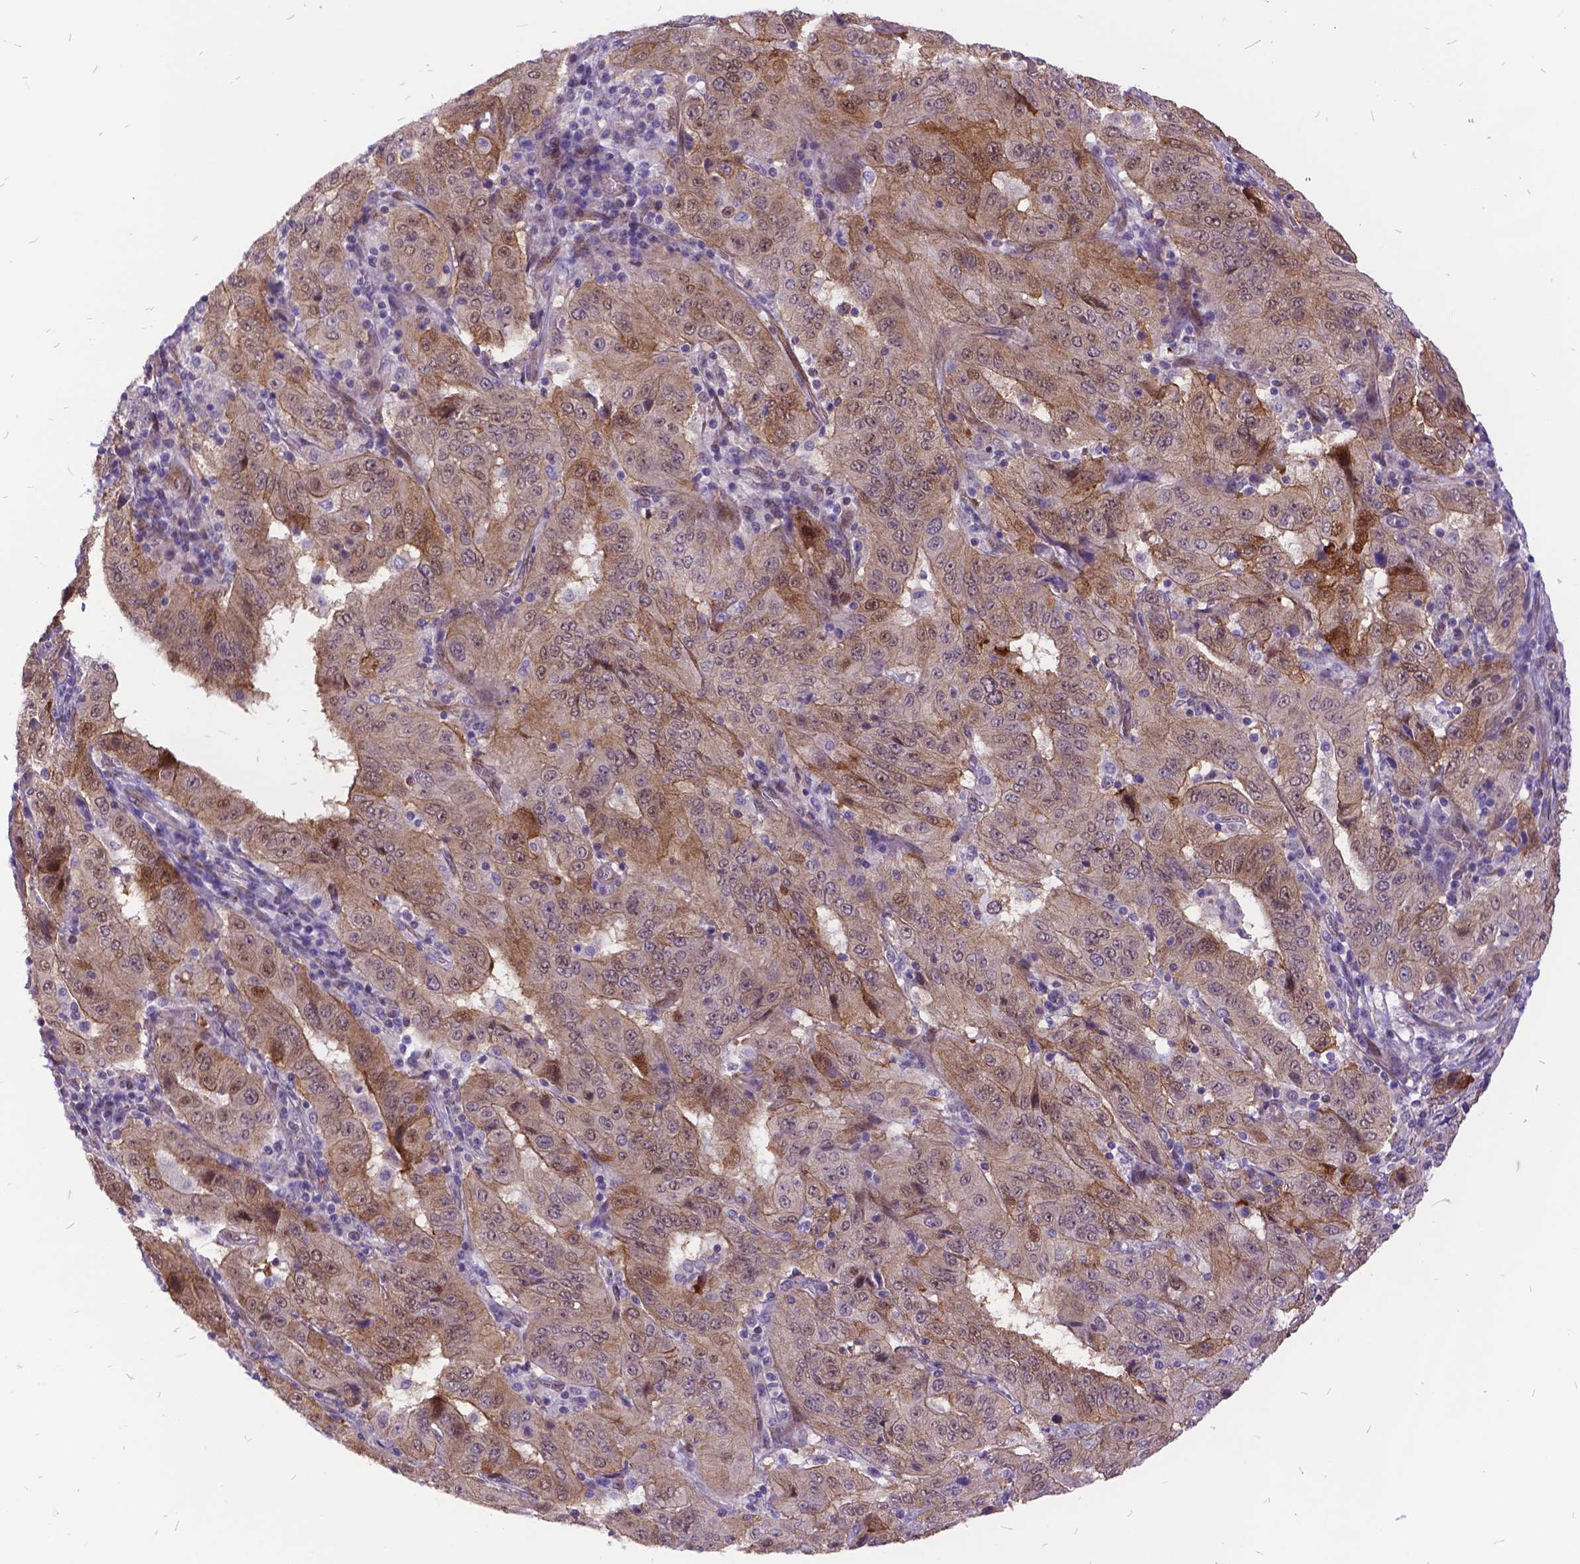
{"staining": {"intensity": "weak", "quantity": ">75%", "location": "cytoplasmic/membranous"}, "tissue": "pancreatic cancer", "cell_type": "Tumor cells", "image_type": "cancer", "snomed": [{"axis": "morphology", "description": "Adenocarcinoma, NOS"}, {"axis": "topography", "description": "Pancreas"}], "caption": "Immunohistochemistry (IHC) micrograph of human pancreatic adenocarcinoma stained for a protein (brown), which reveals low levels of weak cytoplasmic/membranous expression in approximately >75% of tumor cells.", "gene": "GRB7", "patient": {"sex": "male", "age": 63}}